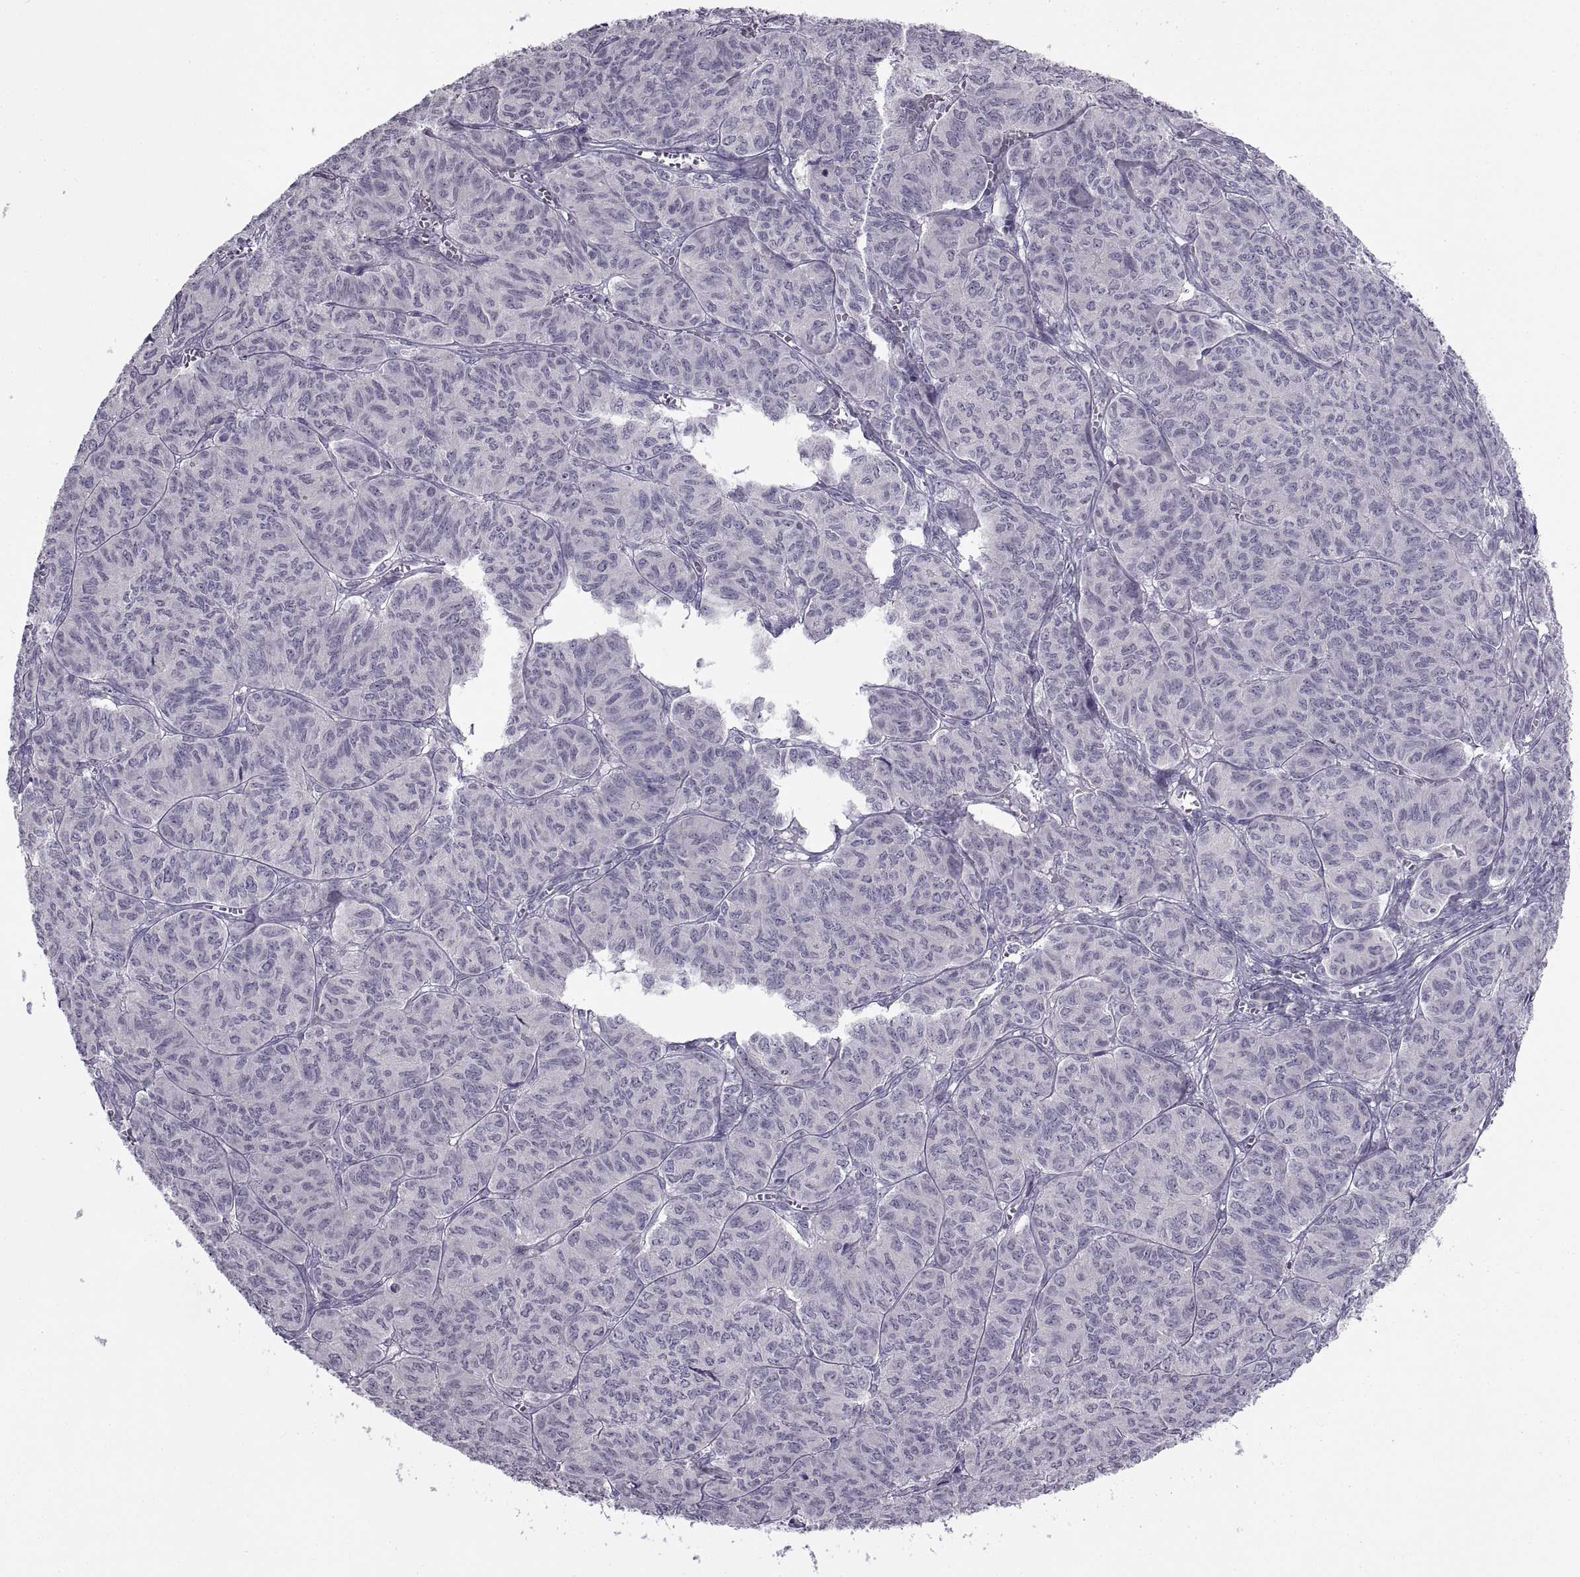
{"staining": {"intensity": "negative", "quantity": "none", "location": "none"}, "tissue": "ovarian cancer", "cell_type": "Tumor cells", "image_type": "cancer", "snomed": [{"axis": "morphology", "description": "Carcinoma, endometroid"}, {"axis": "topography", "description": "Ovary"}], "caption": "Photomicrograph shows no protein expression in tumor cells of ovarian endometroid carcinoma tissue.", "gene": "BSPH1", "patient": {"sex": "female", "age": 80}}